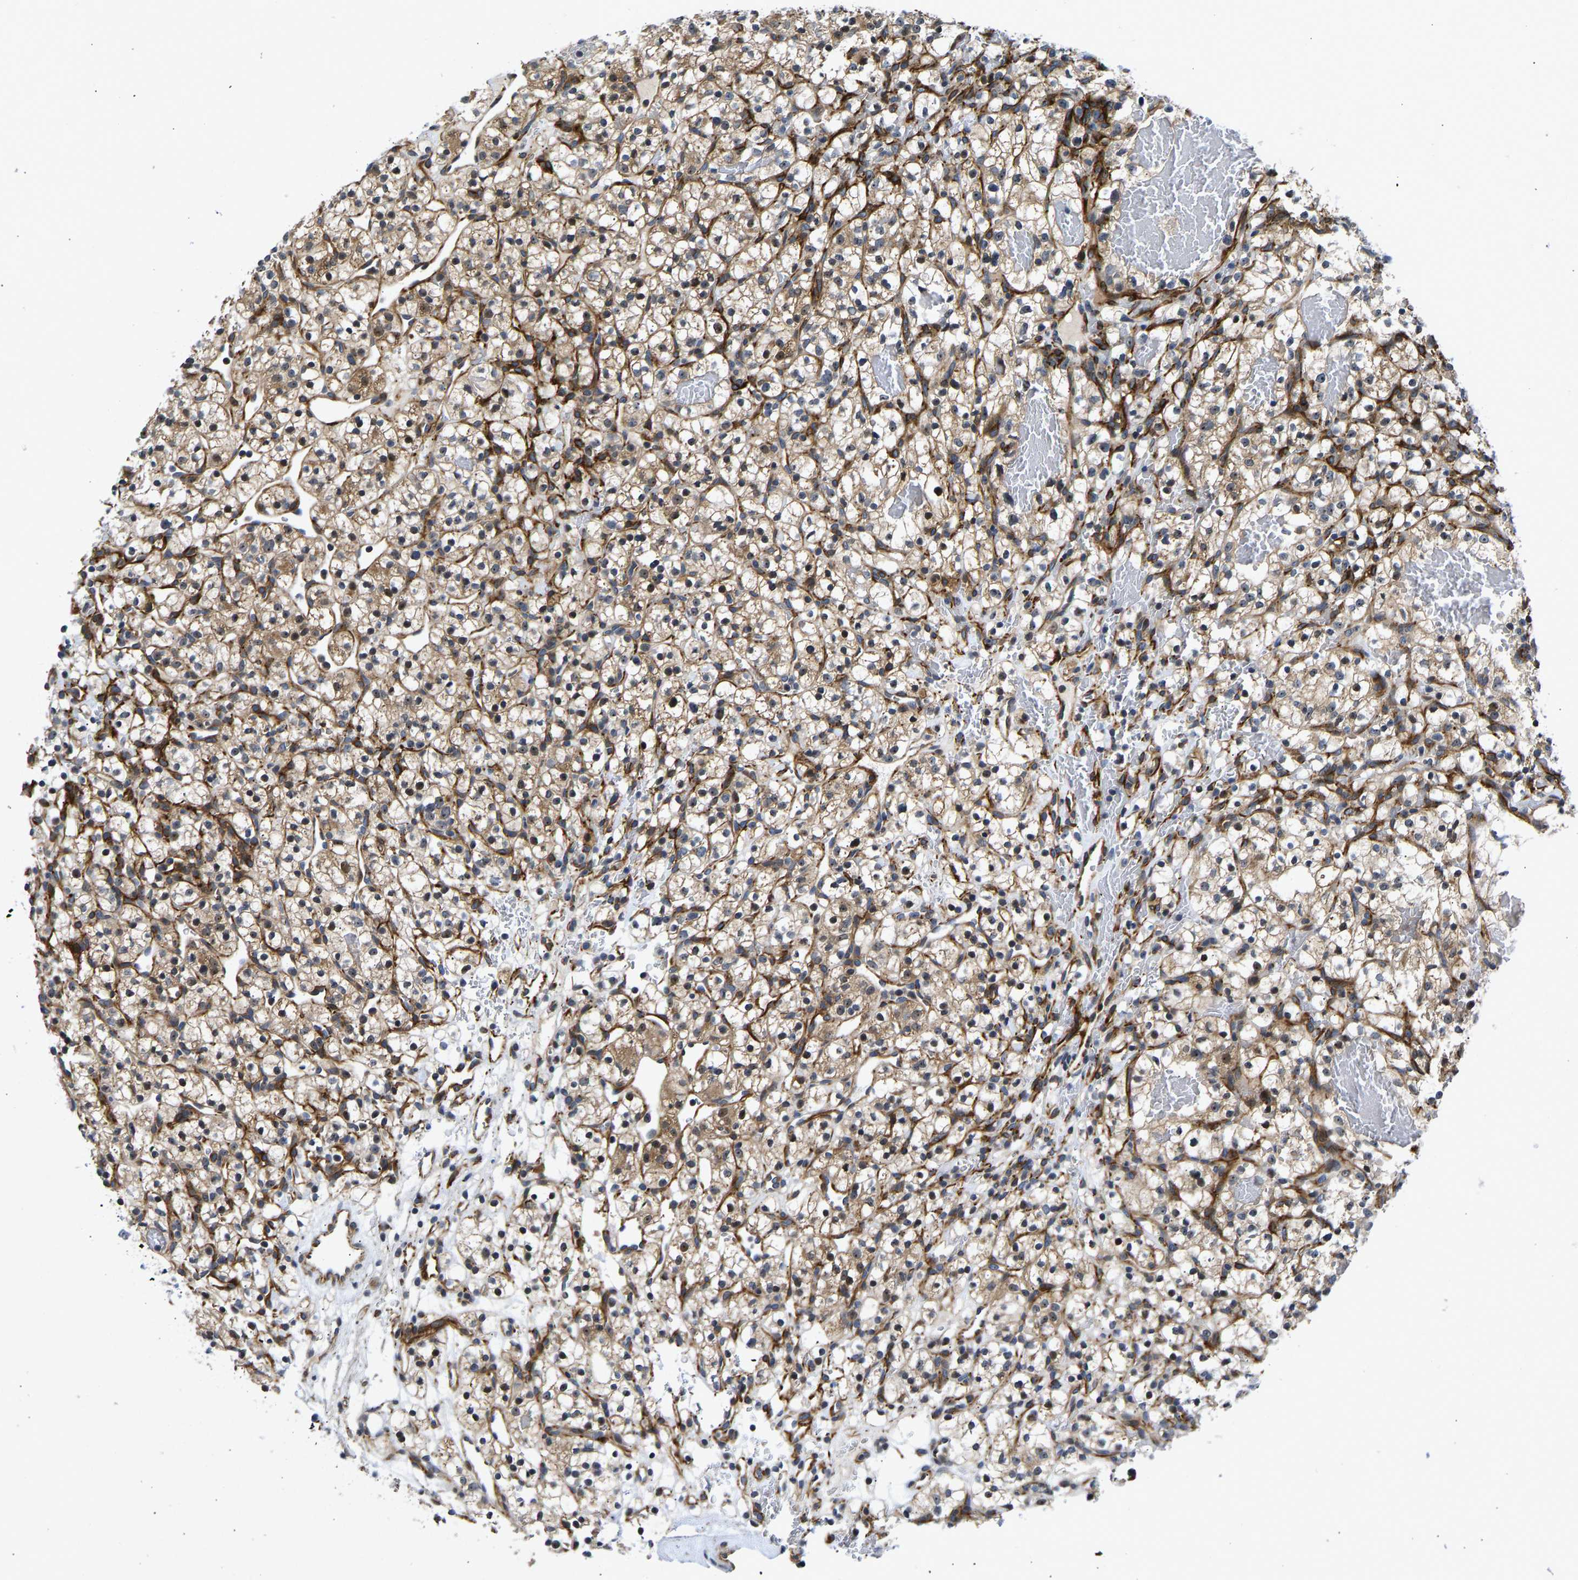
{"staining": {"intensity": "weak", "quantity": "25%-75%", "location": "cytoplasmic/membranous"}, "tissue": "renal cancer", "cell_type": "Tumor cells", "image_type": "cancer", "snomed": [{"axis": "morphology", "description": "Adenocarcinoma, NOS"}, {"axis": "topography", "description": "Kidney"}], "caption": "Renal adenocarcinoma stained with a brown dye exhibits weak cytoplasmic/membranous positive staining in about 25%-75% of tumor cells.", "gene": "RESF1", "patient": {"sex": "female", "age": 57}}